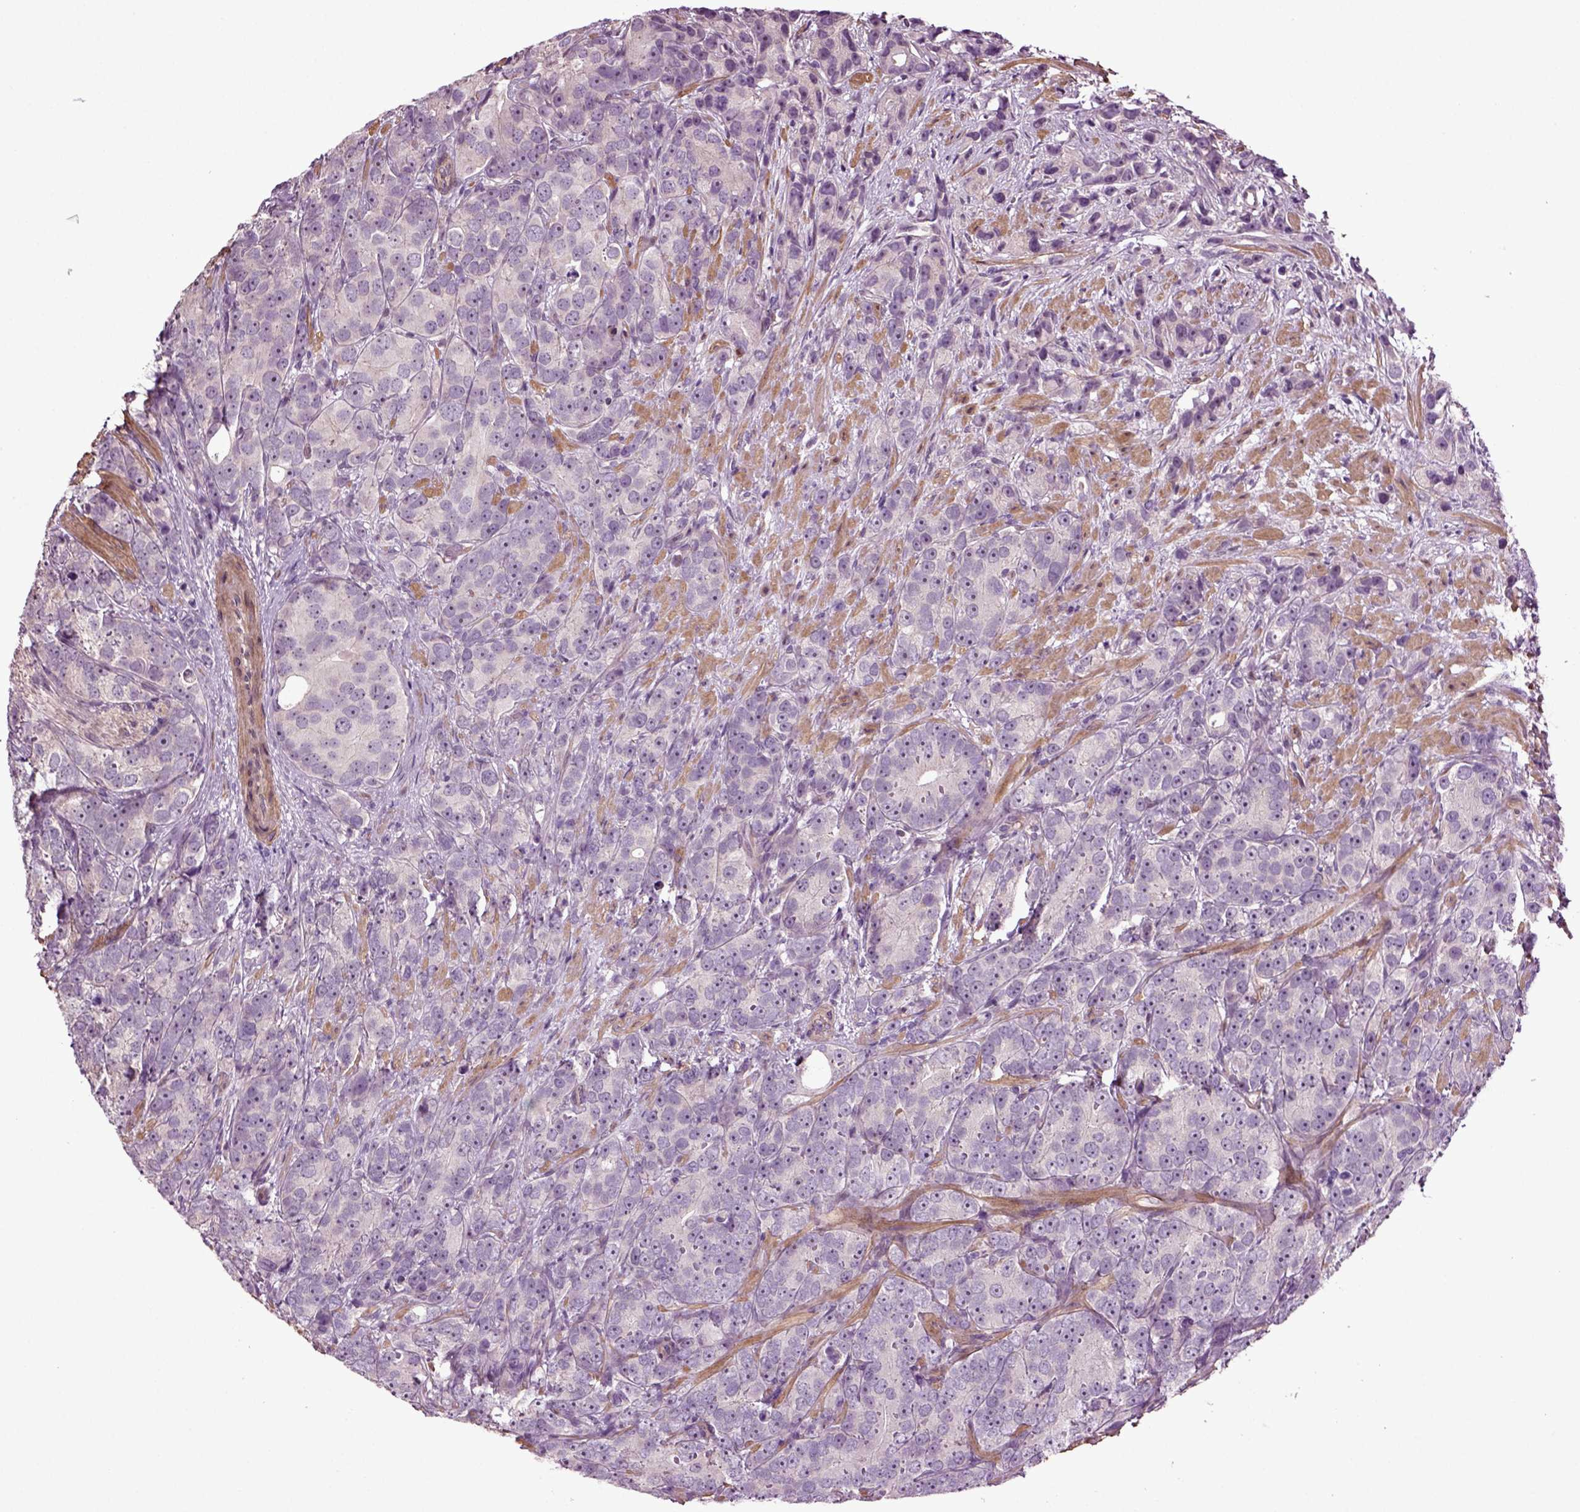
{"staining": {"intensity": "negative", "quantity": "none", "location": "none"}, "tissue": "prostate cancer", "cell_type": "Tumor cells", "image_type": "cancer", "snomed": [{"axis": "morphology", "description": "Adenocarcinoma, High grade"}, {"axis": "topography", "description": "Prostate"}], "caption": "Tumor cells show no significant staining in prostate cancer (adenocarcinoma (high-grade)). (Brightfield microscopy of DAB (3,3'-diaminobenzidine) immunohistochemistry at high magnification).", "gene": "HAGHL", "patient": {"sex": "male", "age": 90}}